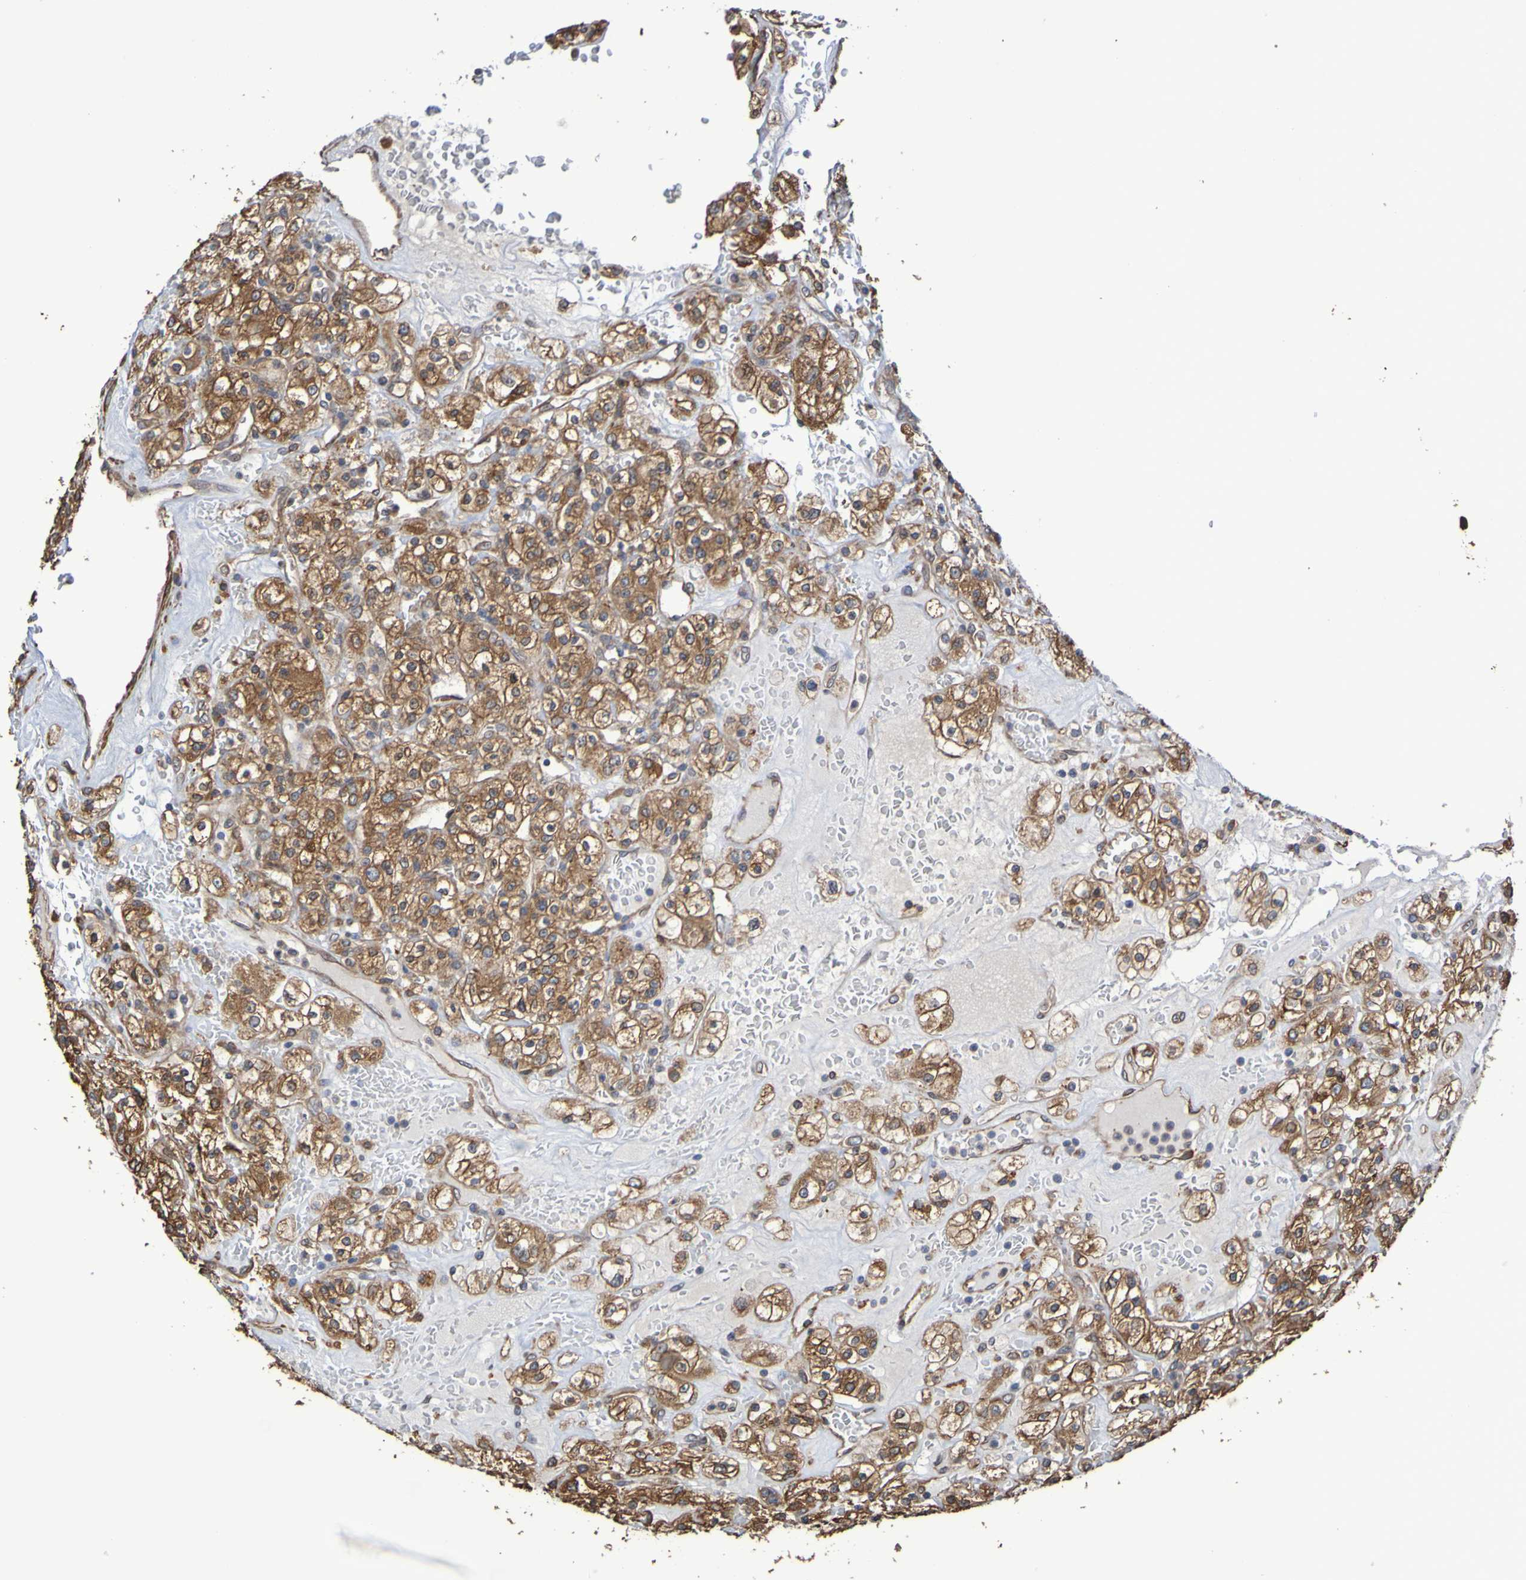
{"staining": {"intensity": "moderate", "quantity": ">75%", "location": "cytoplasmic/membranous"}, "tissue": "renal cancer", "cell_type": "Tumor cells", "image_type": "cancer", "snomed": [{"axis": "morphology", "description": "Normal tissue, NOS"}, {"axis": "morphology", "description": "Adenocarcinoma, NOS"}, {"axis": "topography", "description": "Kidney"}], "caption": "Adenocarcinoma (renal) tissue reveals moderate cytoplasmic/membranous staining in about >75% of tumor cells, visualized by immunohistochemistry.", "gene": "RAB11A", "patient": {"sex": "female", "age": 72}}